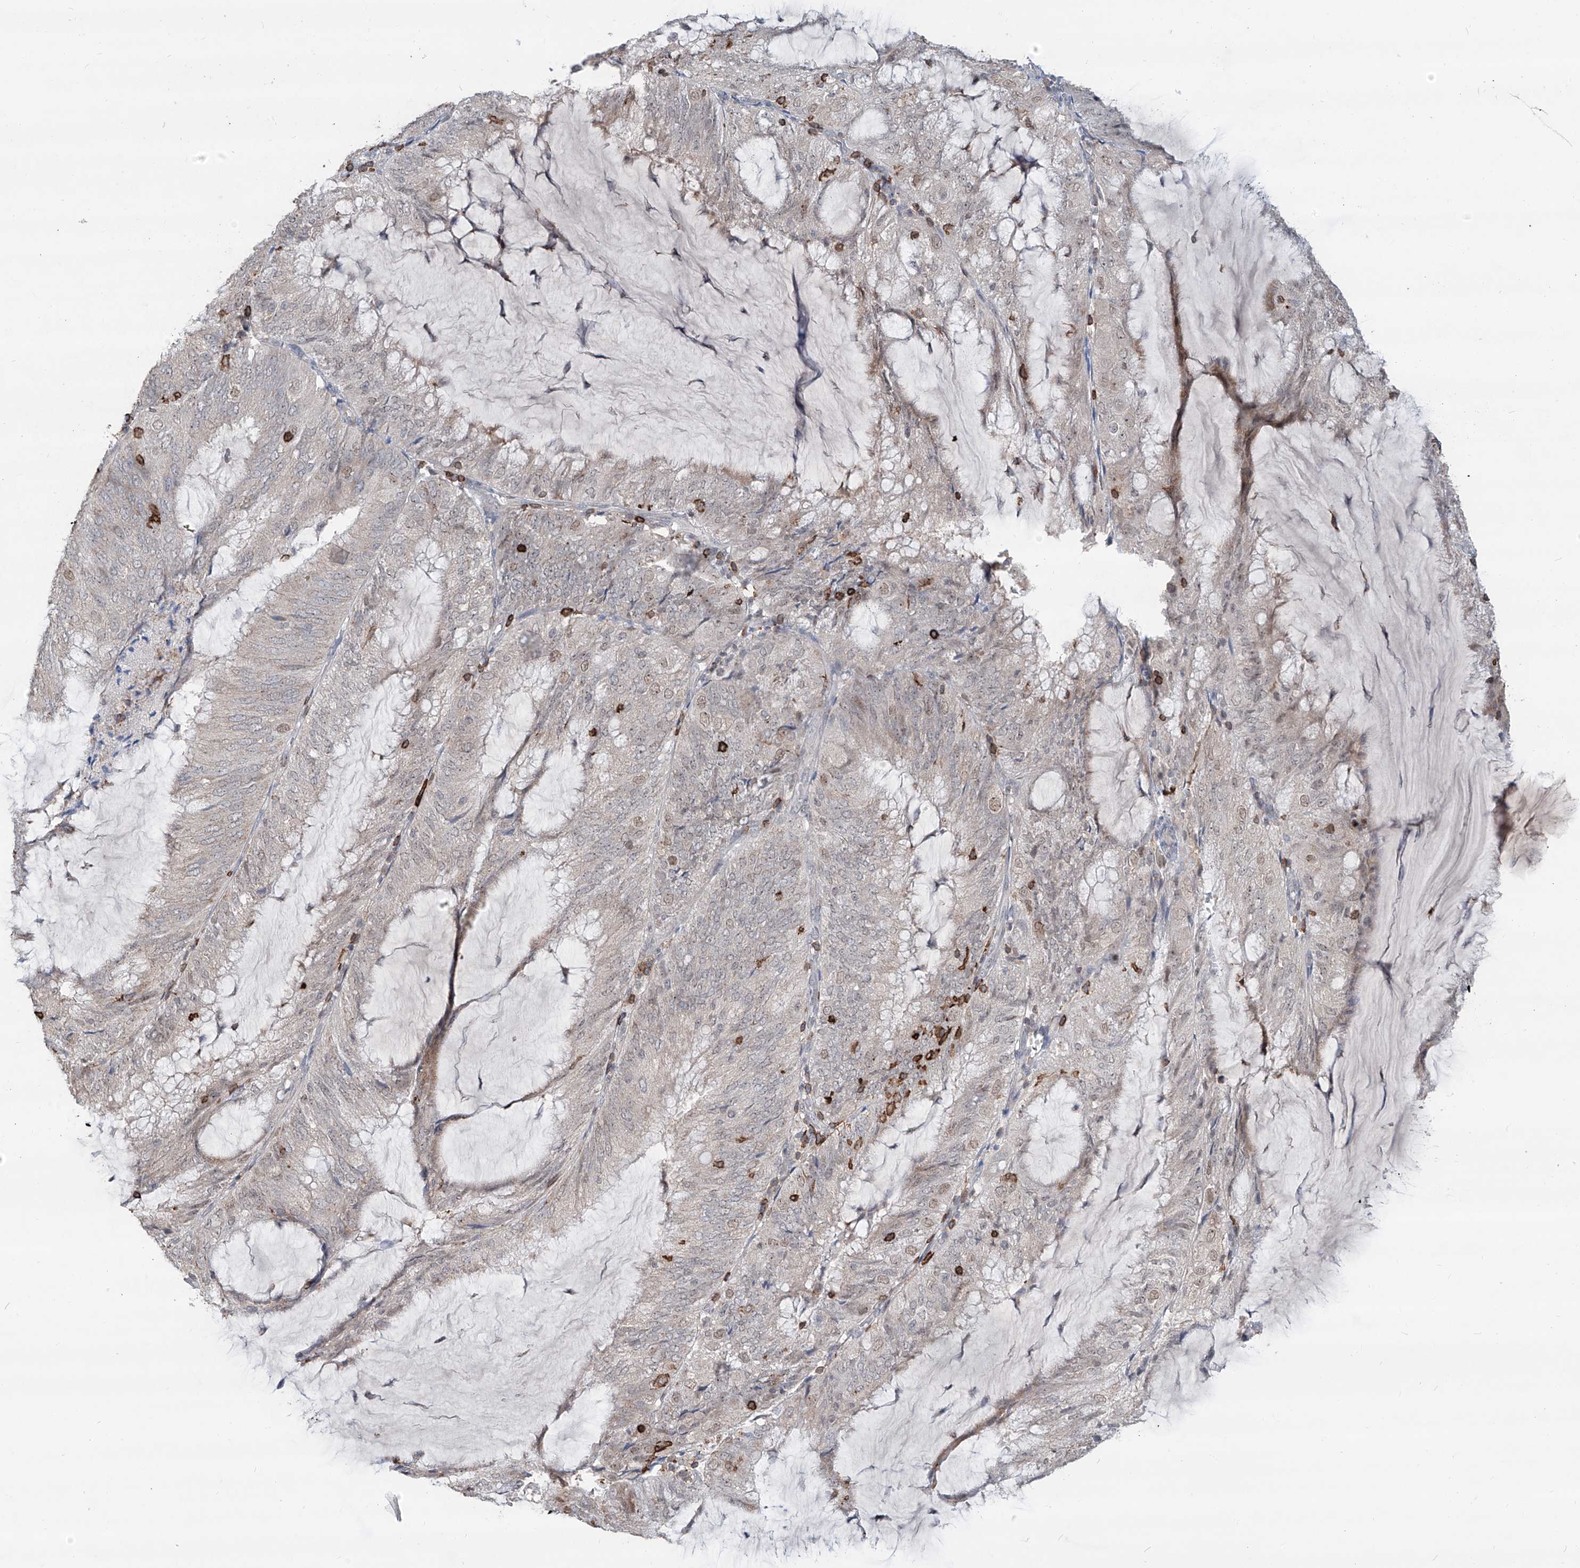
{"staining": {"intensity": "weak", "quantity": "<25%", "location": "nuclear"}, "tissue": "endometrial cancer", "cell_type": "Tumor cells", "image_type": "cancer", "snomed": [{"axis": "morphology", "description": "Adenocarcinoma, NOS"}, {"axis": "topography", "description": "Endometrium"}], "caption": "Immunohistochemical staining of human endometrial cancer demonstrates no significant positivity in tumor cells. (DAB immunohistochemistry visualized using brightfield microscopy, high magnification).", "gene": "ZBTB48", "patient": {"sex": "female", "age": 81}}